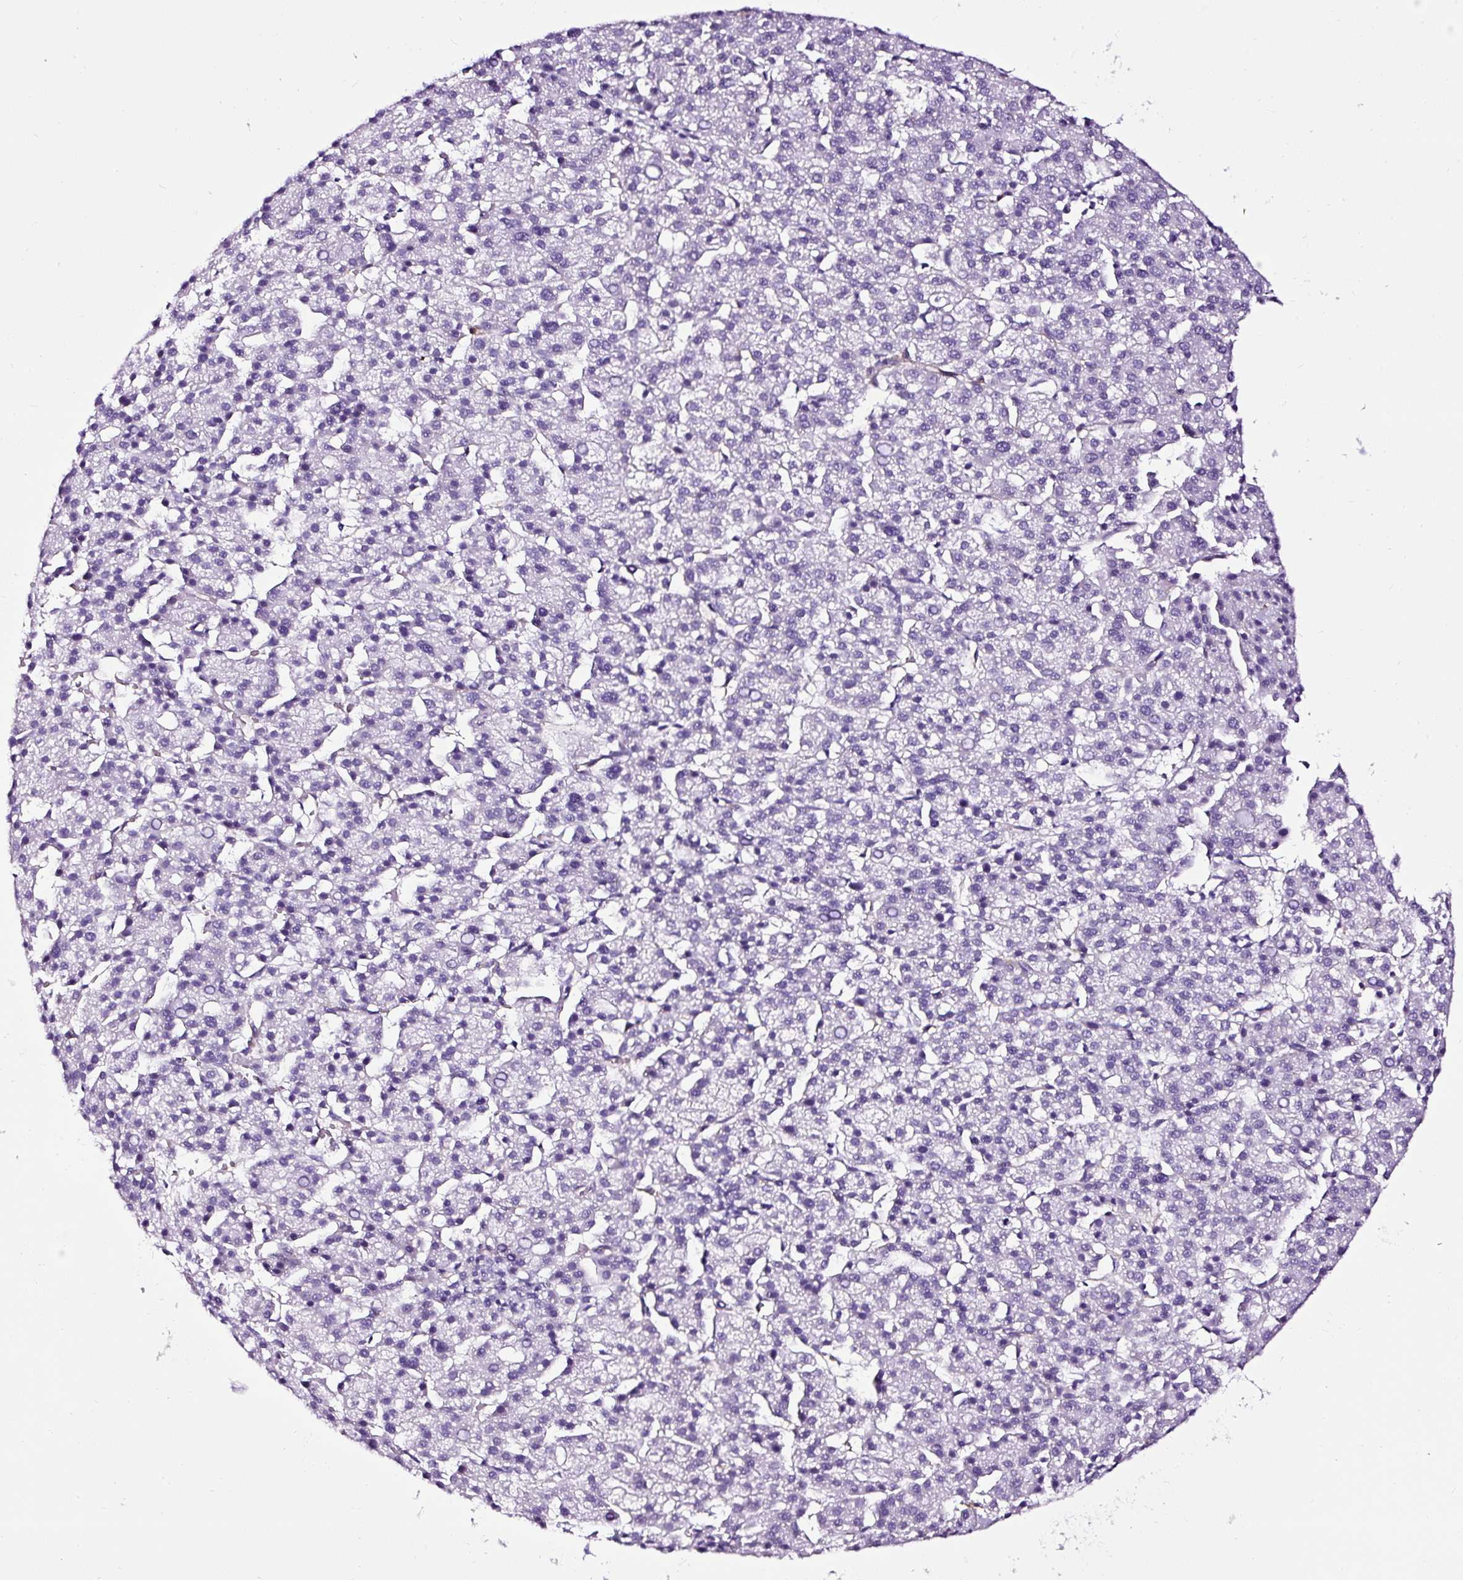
{"staining": {"intensity": "negative", "quantity": "none", "location": "none"}, "tissue": "liver cancer", "cell_type": "Tumor cells", "image_type": "cancer", "snomed": [{"axis": "morphology", "description": "Carcinoma, Hepatocellular, NOS"}, {"axis": "topography", "description": "Liver"}], "caption": "This is a image of immunohistochemistry (IHC) staining of liver cancer, which shows no expression in tumor cells.", "gene": "SLC7A8", "patient": {"sex": "female", "age": 58}}